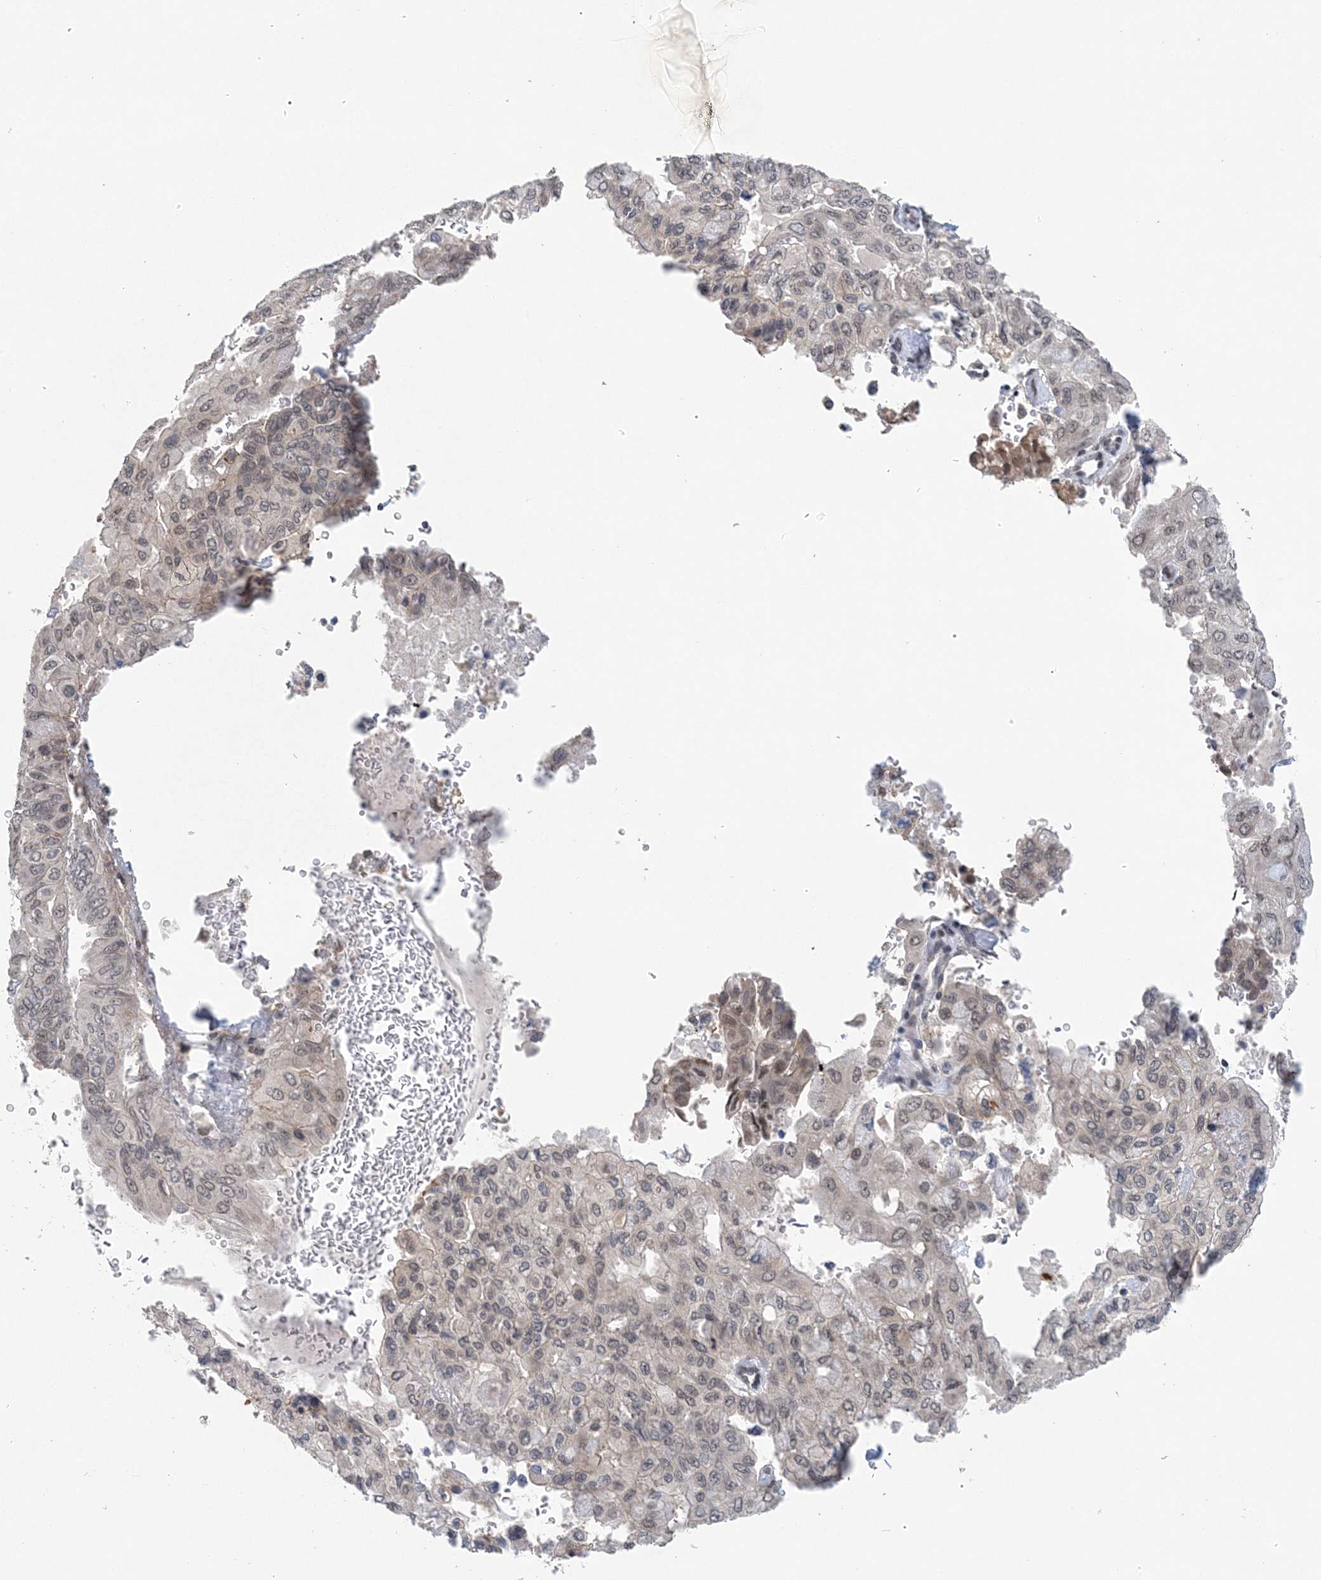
{"staining": {"intensity": "weak", "quantity": "<25%", "location": "nuclear"}, "tissue": "pancreatic cancer", "cell_type": "Tumor cells", "image_type": "cancer", "snomed": [{"axis": "morphology", "description": "Adenocarcinoma, NOS"}, {"axis": "topography", "description": "Pancreas"}], "caption": "Tumor cells are negative for brown protein staining in adenocarcinoma (pancreatic). The staining was performed using DAB to visualize the protein expression in brown, while the nuclei were stained in blue with hematoxylin (Magnification: 20x).", "gene": "CCDC152", "patient": {"sex": "male", "age": 51}}